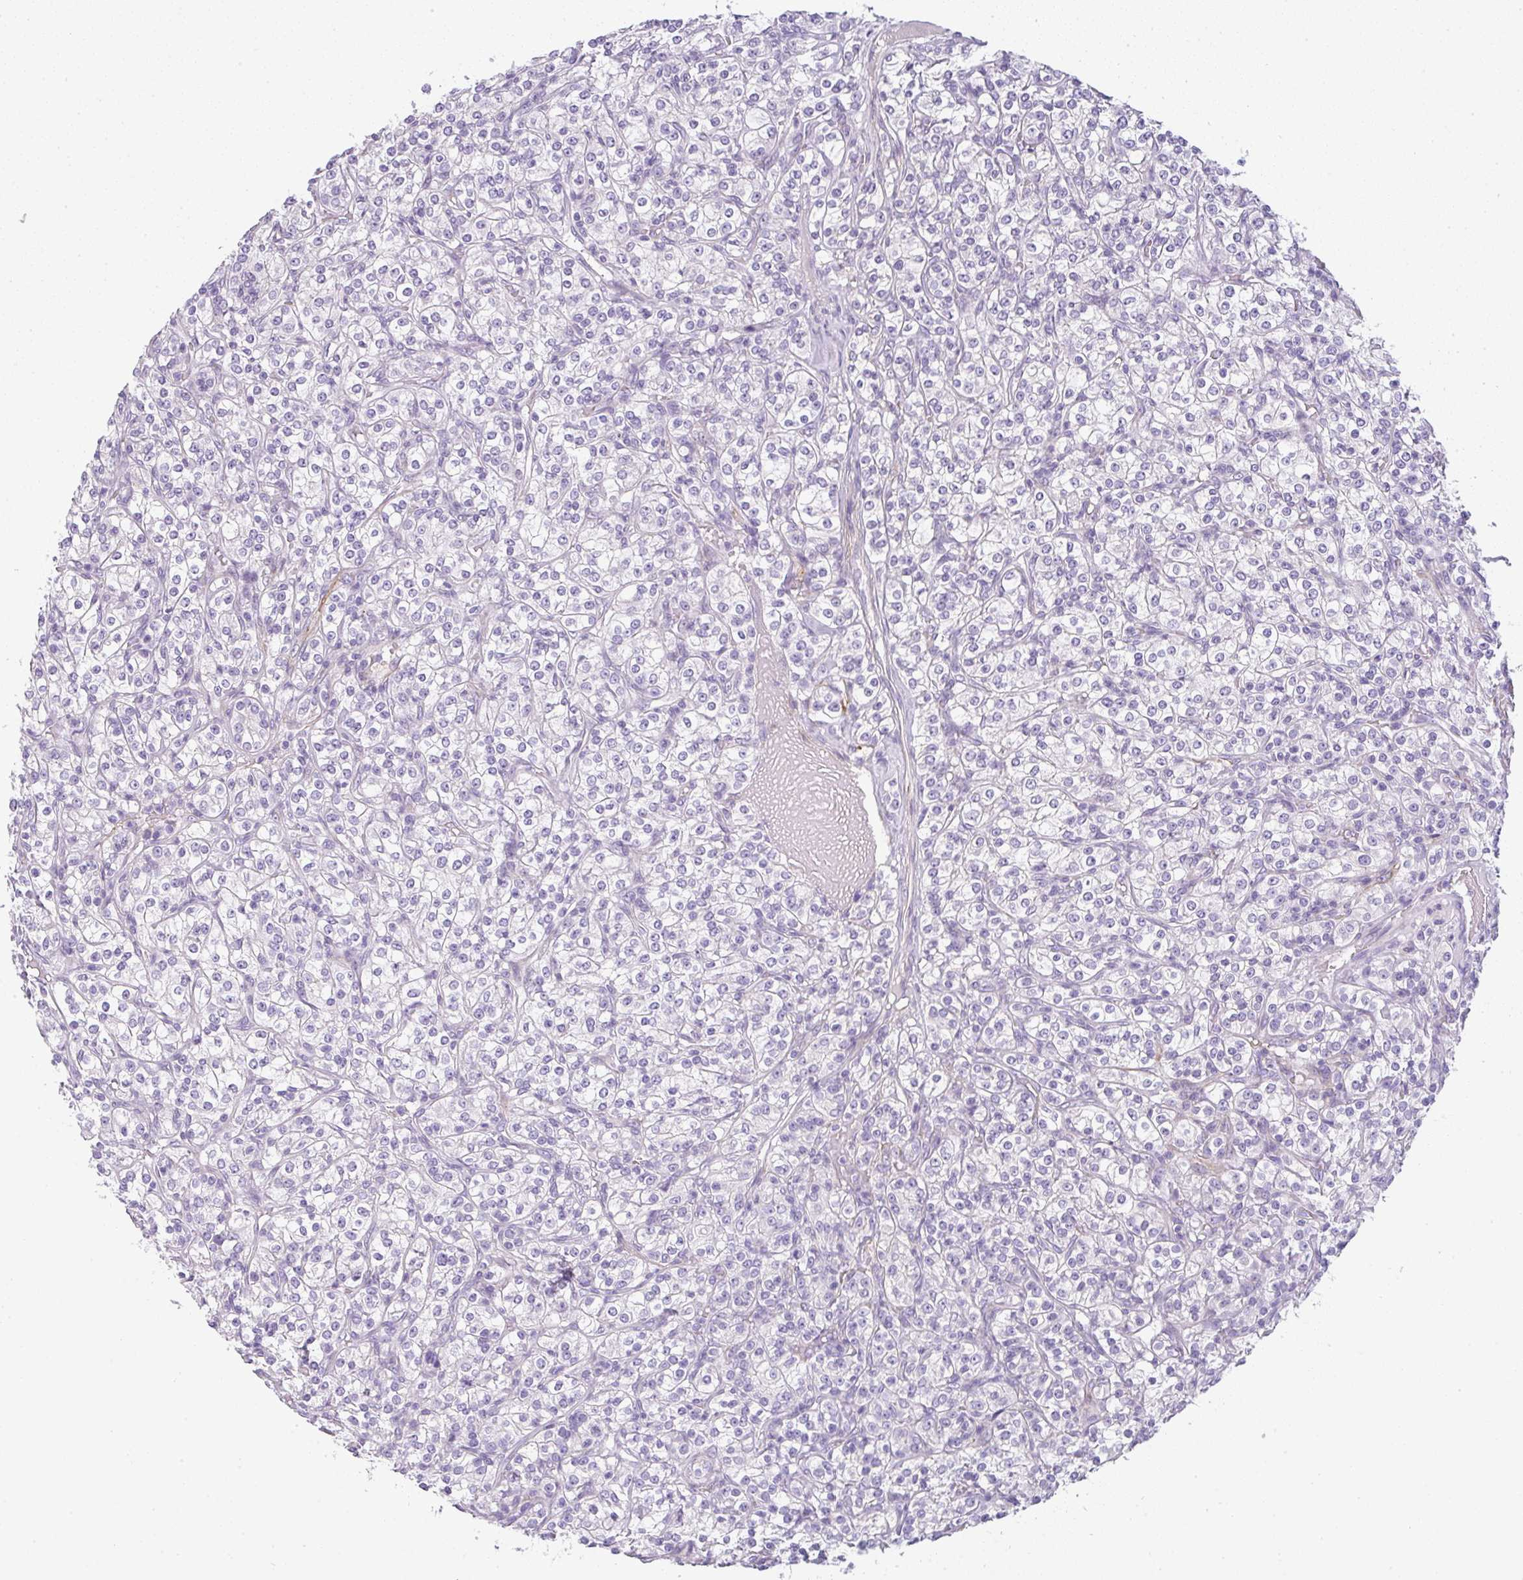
{"staining": {"intensity": "negative", "quantity": "none", "location": "none"}, "tissue": "renal cancer", "cell_type": "Tumor cells", "image_type": "cancer", "snomed": [{"axis": "morphology", "description": "Adenocarcinoma, NOS"}, {"axis": "topography", "description": "Kidney"}], "caption": "Immunohistochemical staining of human adenocarcinoma (renal) displays no significant positivity in tumor cells.", "gene": "LPAR4", "patient": {"sex": "male", "age": 77}}